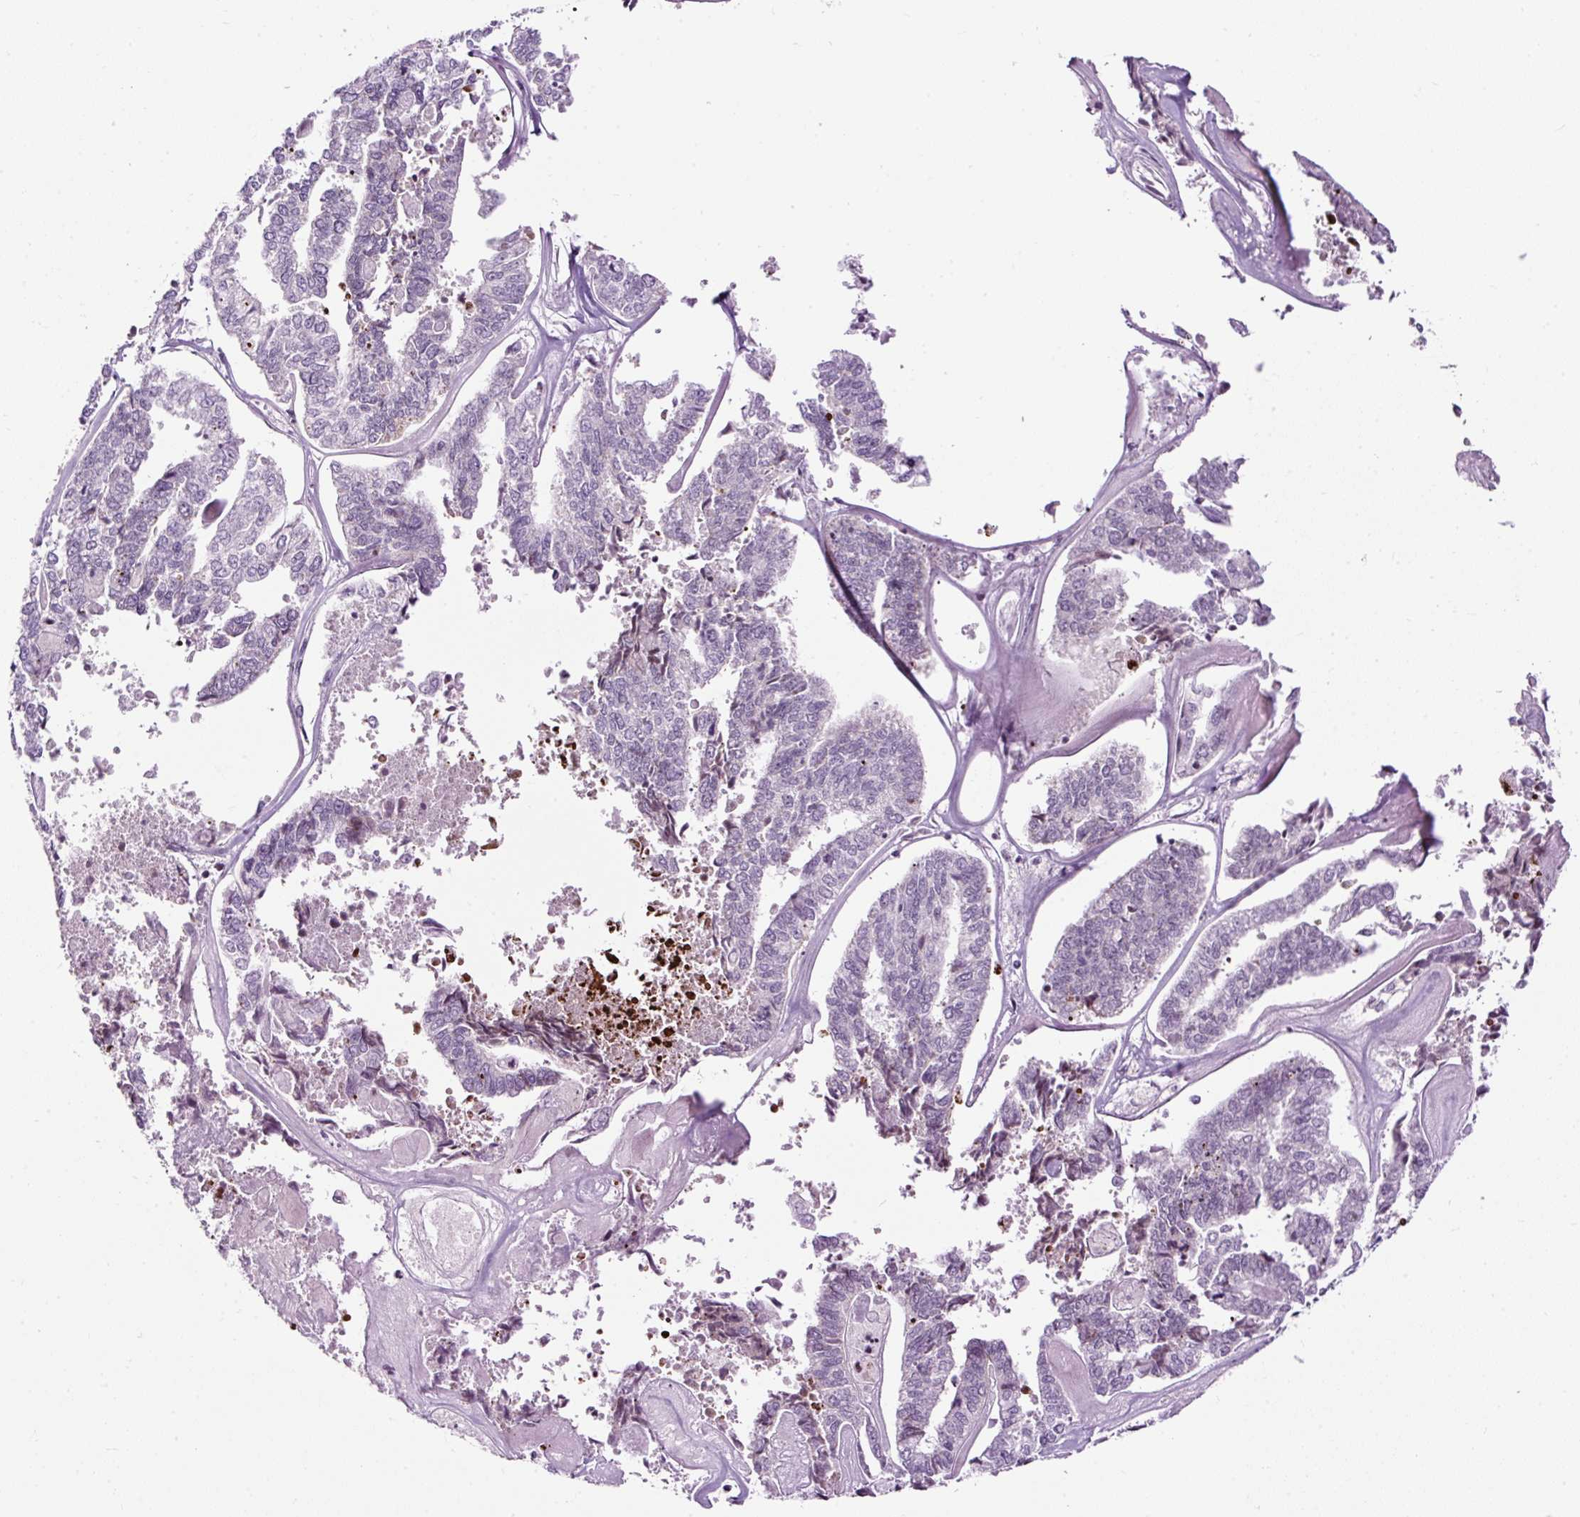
{"staining": {"intensity": "negative", "quantity": "none", "location": "none"}, "tissue": "endometrial cancer", "cell_type": "Tumor cells", "image_type": "cancer", "snomed": [{"axis": "morphology", "description": "Adenocarcinoma, NOS"}, {"axis": "topography", "description": "Endometrium"}], "caption": "Tumor cells are negative for protein expression in human endometrial cancer (adenocarcinoma).", "gene": "FMC1", "patient": {"sex": "female", "age": 73}}